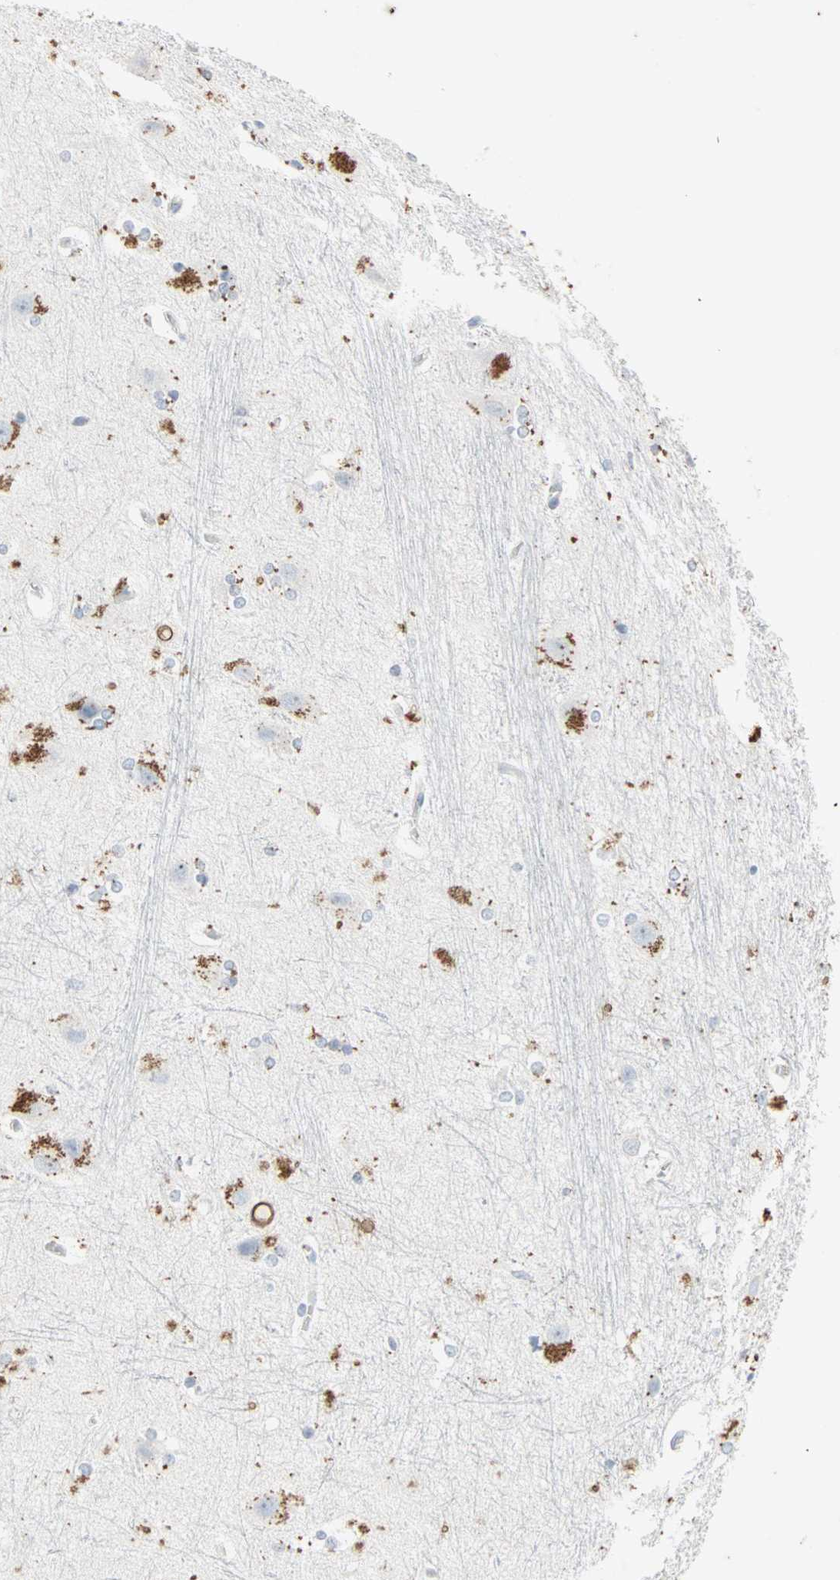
{"staining": {"intensity": "moderate", "quantity": "25%-75%", "location": "cytoplasmic/membranous"}, "tissue": "hippocampus", "cell_type": "Glial cells", "image_type": "normal", "snomed": [{"axis": "morphology", "description": "Normal tissue, NOS"}, {"axis": "topography", "description": "Hippocampus"}], "caption": "This photomicrograph demonstrates unremarkable hippocampus stained with immunohistochemistry (IHC) to label a protein in brown. The cytoplasmic/membranous of glial cells show moderate positivity for the protein. Nuclei are counter-stained blue.", "gene": "CEACAM6", "patient": {"sex": "female", "age": 19}}